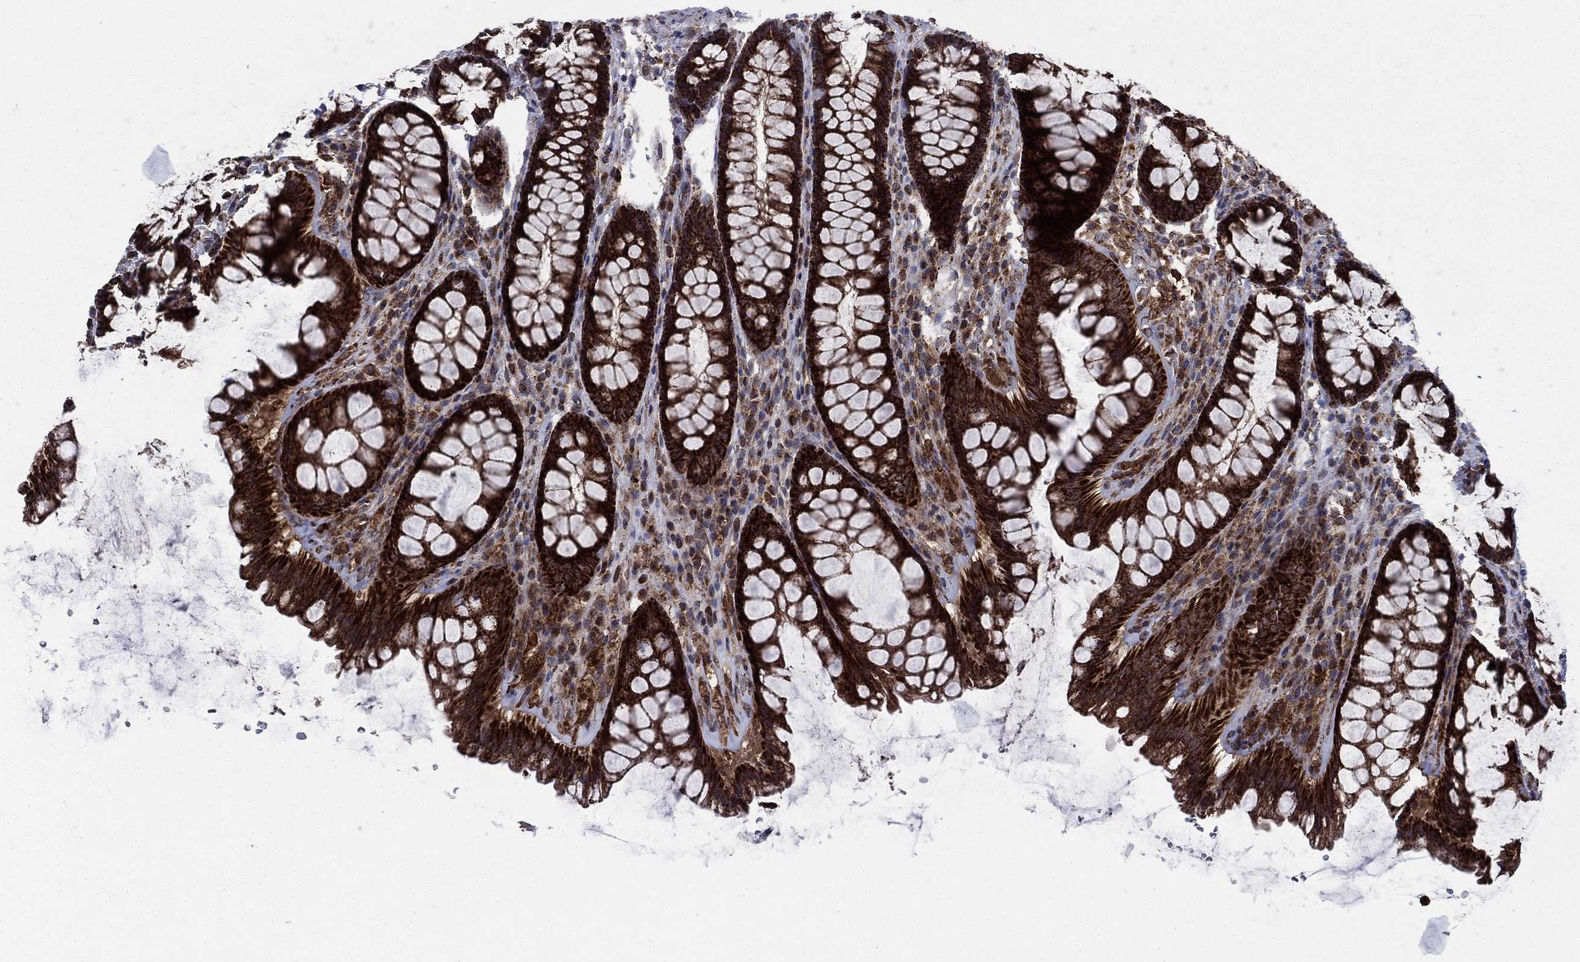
{"staining": {"intensity": "strong", "quantity": ">75%", "location": "cytoplasmic/membranous"}, "tissue": "rectum", "cell_type": "Glandular cells", "image_type": "normal", "snomed": [{"axis": "morphology", "description": "Normal tissue, NOS"}, {"axis": "topography", "description": "Rectum"}], "caption": "This histopathology image reveals immunohistochemistry staining of normal human rectum, with high strong cytoplasmic/membranous positivity in about >75% of glandular cells.", "gene": "RNF19B", "patient": {"sex": "male", "age": 72}}